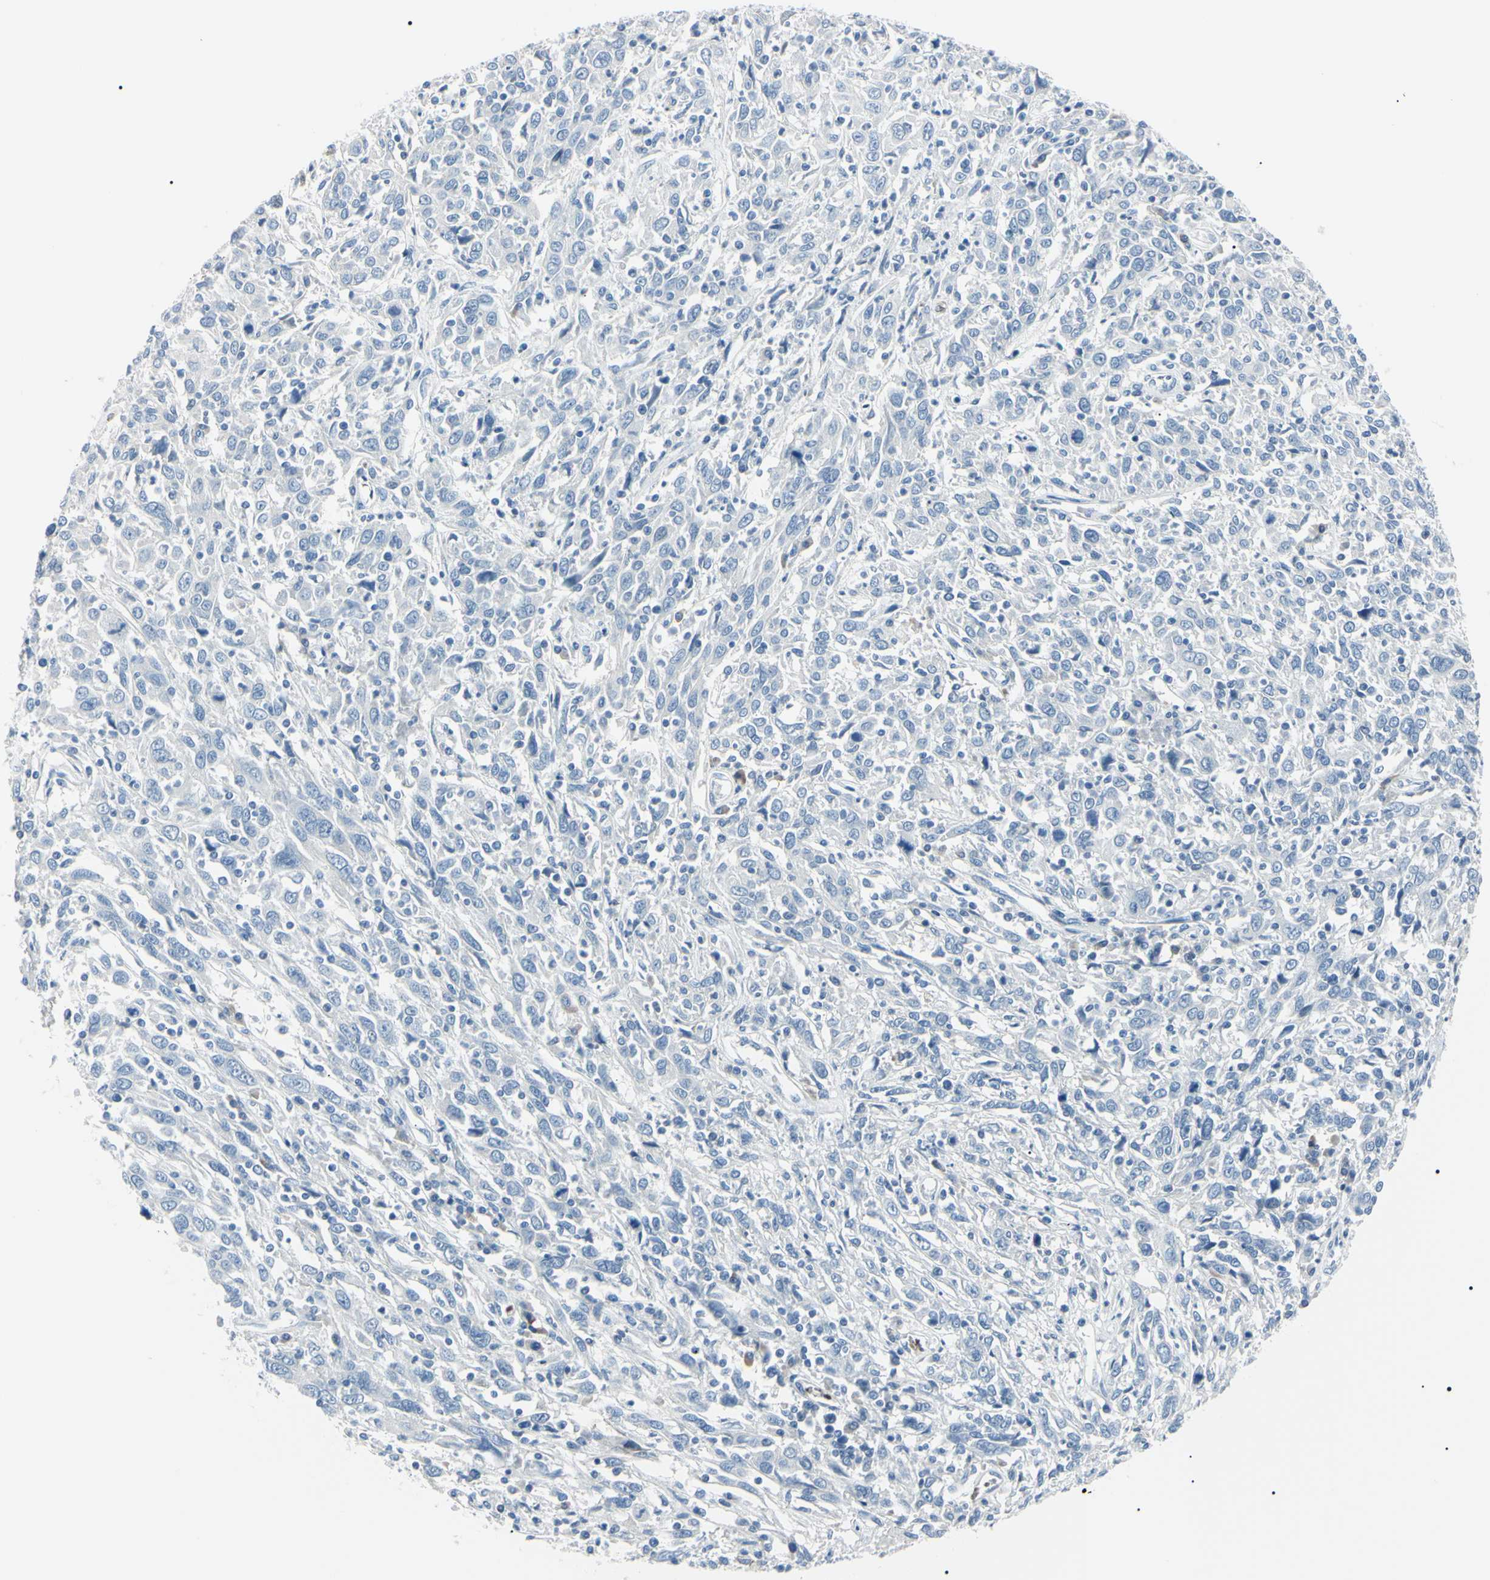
{"staining": {"intensity": "negative", "quantity": "none", "location": "none"}, "tissue": "cervical cancer", "cell_type": "Tumor cells", "image_type": "cancer", "snomed": [{"axis": "morphology", "description": "Squamous cell carcinoma, NOS"}, {"axis": "topography", "description": "Cervix"}], "caption": "An image of squamous cell carcinoma (cervical) stained for a protein exhibits no brown staining in tumor cells. Brightfield microscopy of IHC stained with DAB (3,3'-diaminobenzidine) (brown) and hematoxylin (blue), captured at high magnification.", "gene": "CA2", "patient": {"sex": "female", "age": 46}}